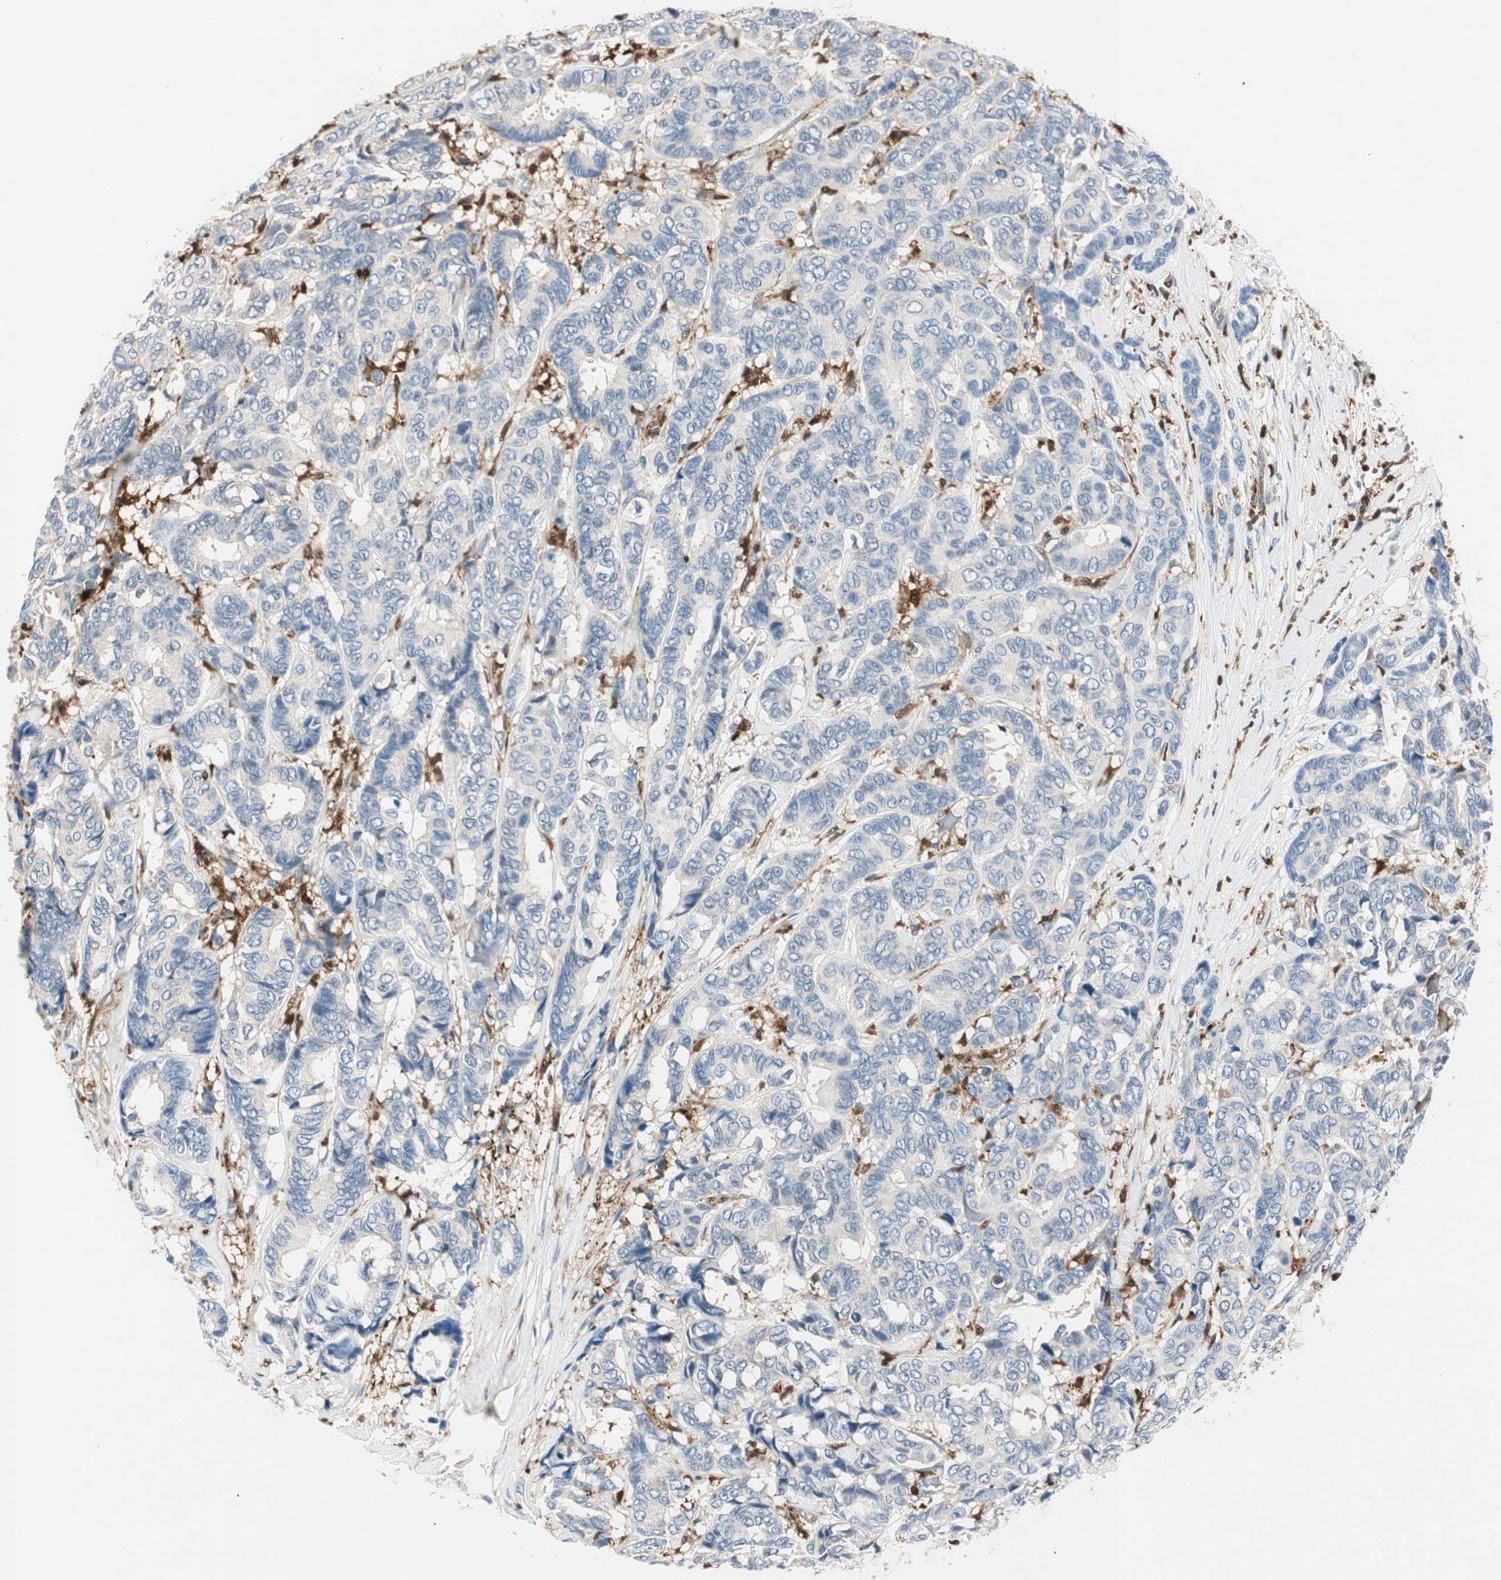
{"staining": {"intensity": "negative", "quantity": "none", "location": "none"}, "tissue": "breast cancer", "cell_type": "Tumor cells", "image_type": "cancer", "snomed": [{"axis": "morphology", "description": "Duct carcinoma"}, {"axis": "topography", "description": "Breast"}], "caption": "IHC of human breast infiltrating ductal carcinoma displays no positivity in tumor cells.", "gene": "COTL1", "patient": {"sex": "female", "age": 87}}